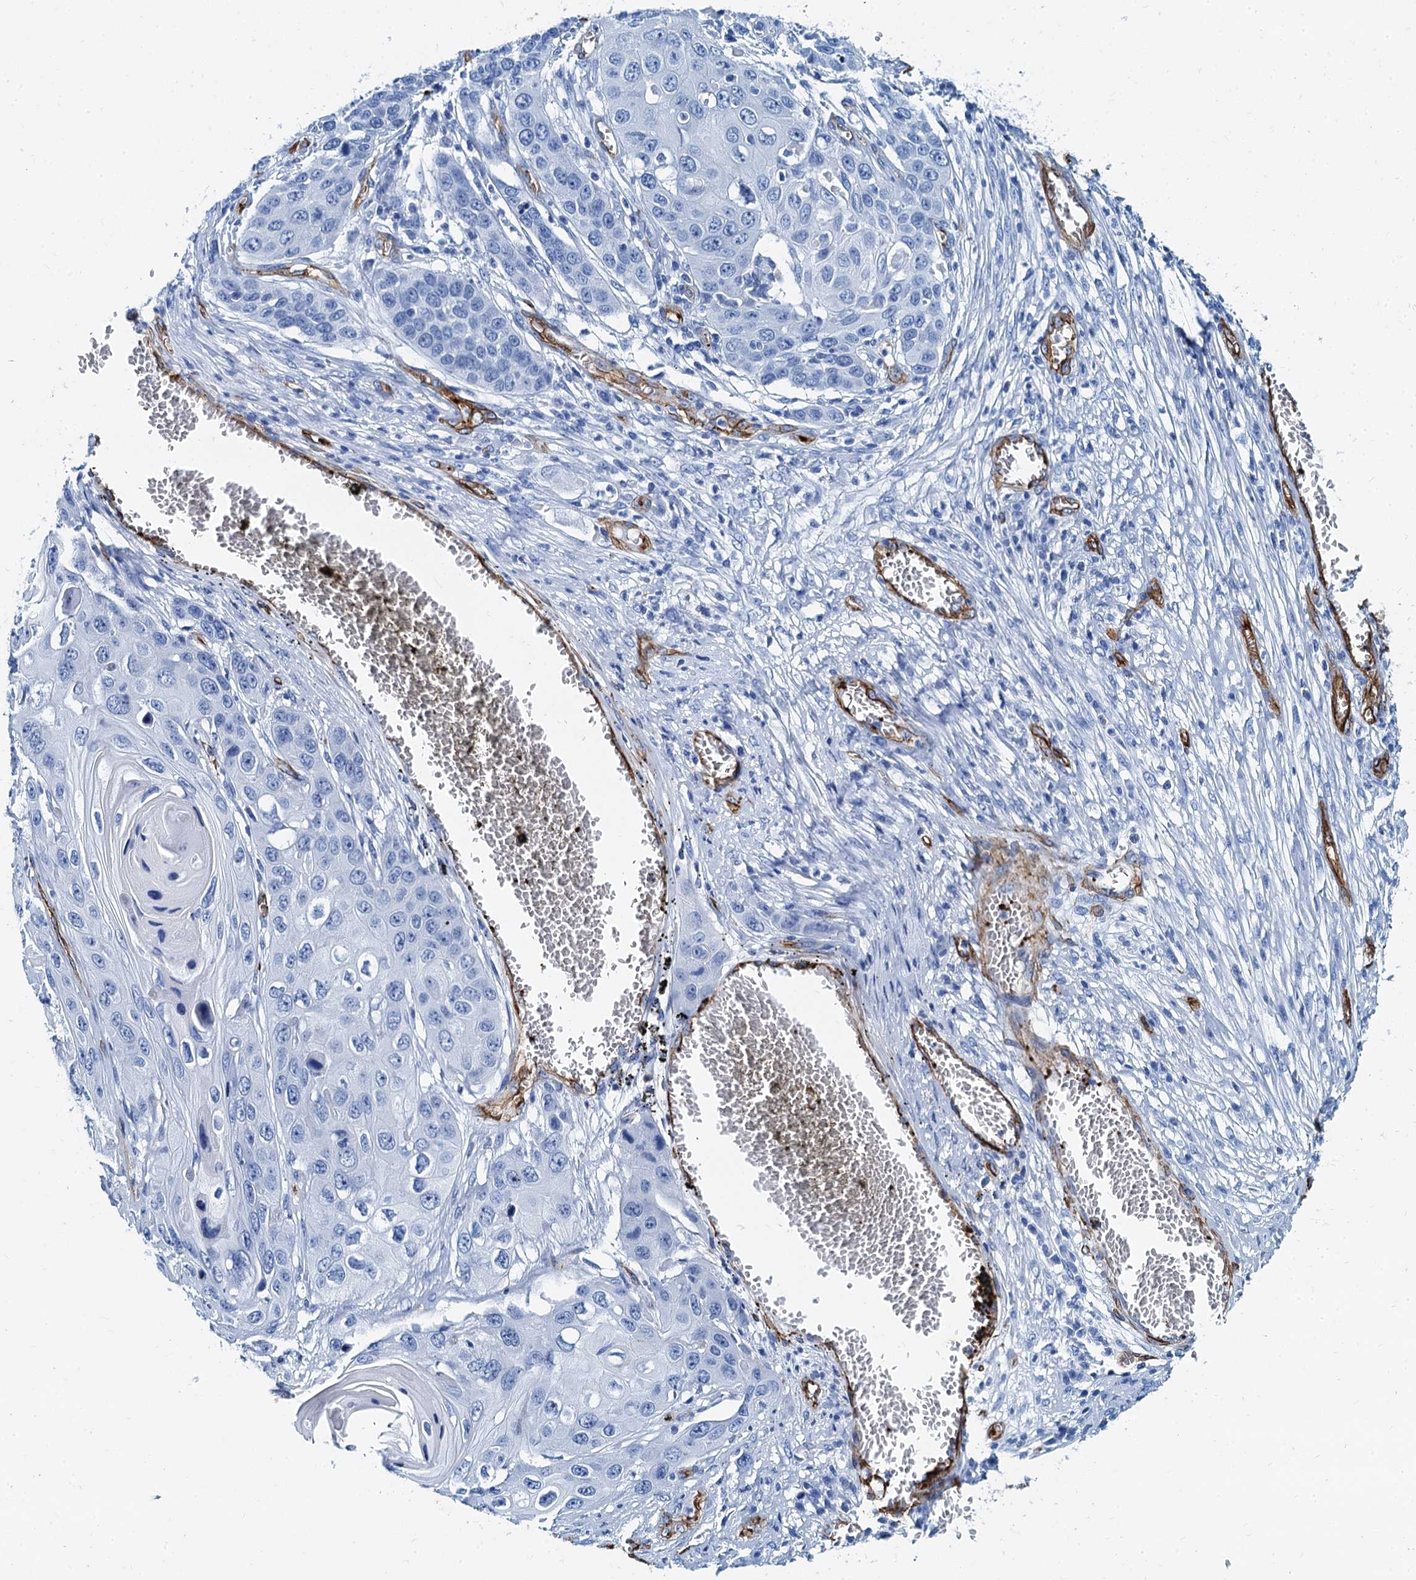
{"staining": {"intensity": "negative", "quantity": "none", "location": "none"}, "tissue": "skin cancer", "cell_type": "Tumor cells", "image_type": "cancer", "snomed": [{"axis": "morphology", "description": "Squamous cell carcinoma, NOS"}, {"axis": "topography", "description": "Skin"}], "caption": "IHC photomicrograph of neoplastic tissue: human squamous cell carcinoma (skin) stained with DAB (3,3'-diaminobenzidine) reveals no significant protein expression in tumor cells. (Immunohistochemistry, brightfield microscopy, high magnification).", "gene": "CAVIN2", "patient": {"sex": "male", "age": 55}}